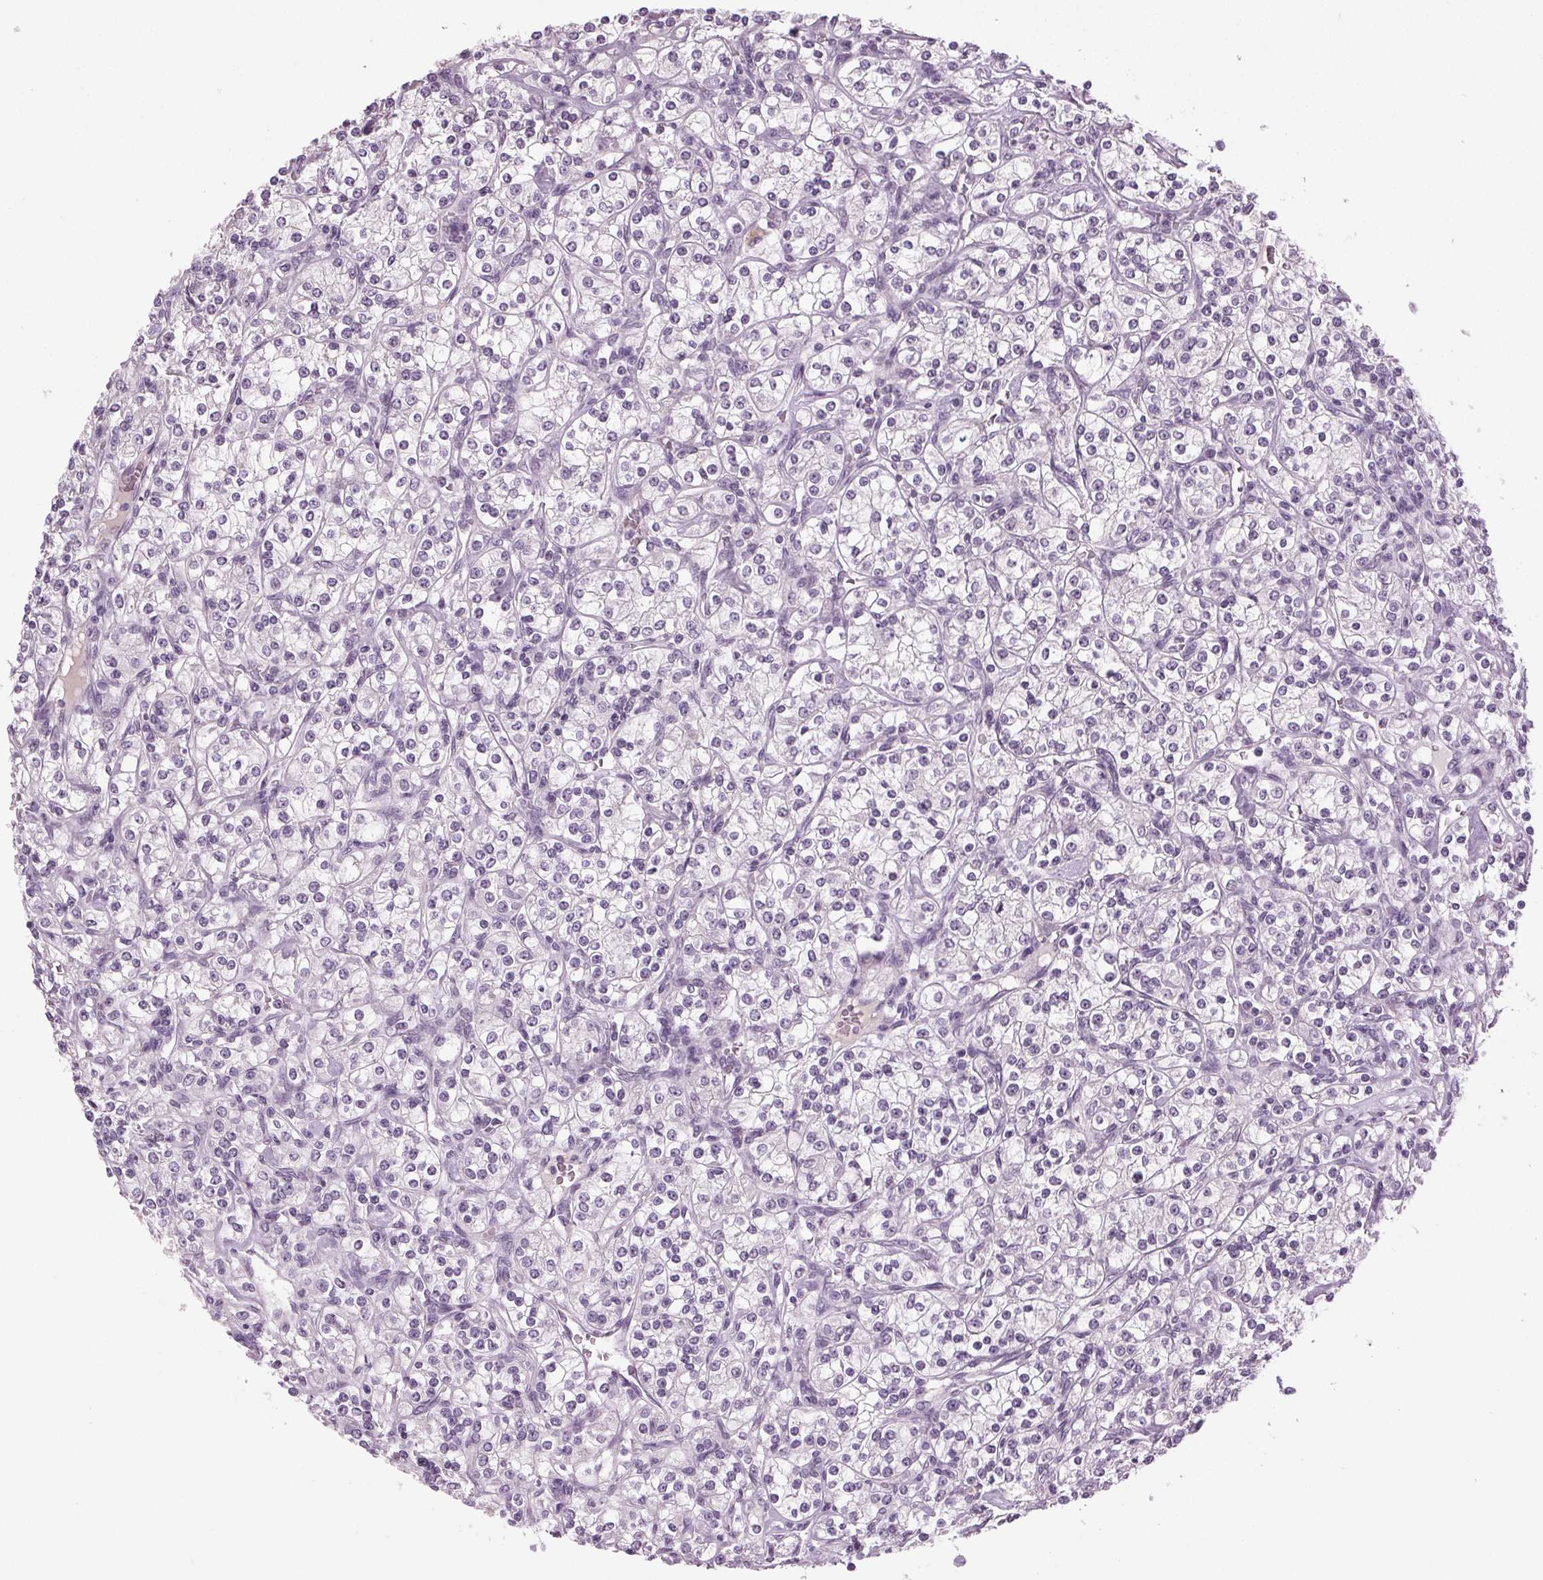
{"staining": {"intensity": "negative", "quantity": "none", "location": "none"}, "tissue": "renal cancer", "cell_type": "Tumor cells", "image_type": "cancer", "snomed": [{"axis": "morphology", "description": "Adenocarcinoma, NOS"}, {"axis": "topography", "description": "Kidney"}], "caption": "Protein analysis of renal cancer (adenocarcinoma) shows no significant expression in tumor cells.", "gene": "DNAH12", "patient": {"sex": "male", "age": 77}}